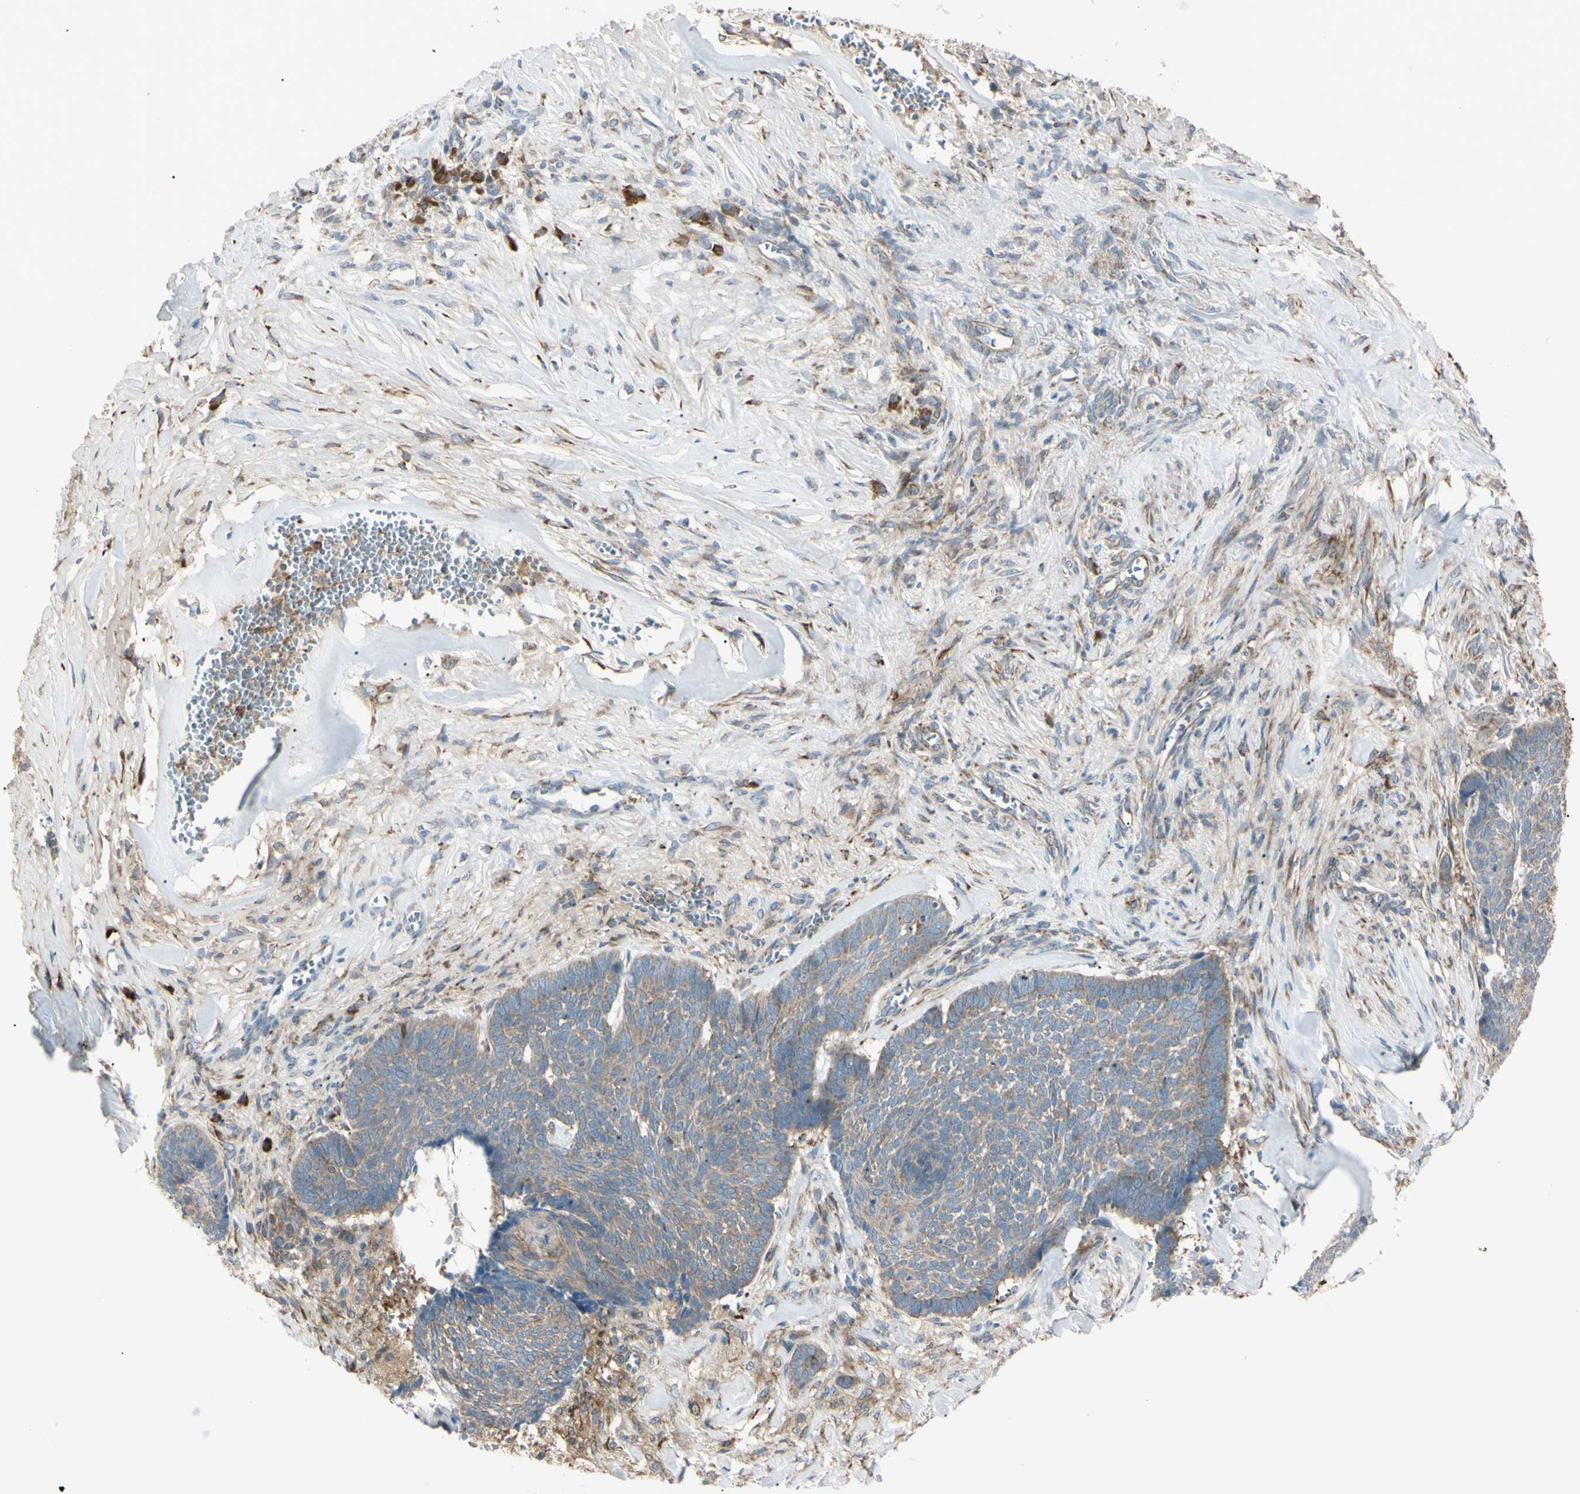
{"staining": {"intensity": "weak", "quantity": ">75%", "location": "cytoplasmic/membranous"}, "tissue": "skin cancer", "cell_type": "Tumor cells", "image_type": "cancer", "snomed": [{"axis": "morphology", "description": "Basal cell carcinoma"}, {"axis": "topography", "description": "Skin"}], "caption": "There is low levels of weak cytoplasmic/membranous expression in tumor cells of skin cancer, as demonstrated by immunohistochemical staining (brown color).", "gene": "EIF5A", "patient": {"sex": "male", "age": 84}}